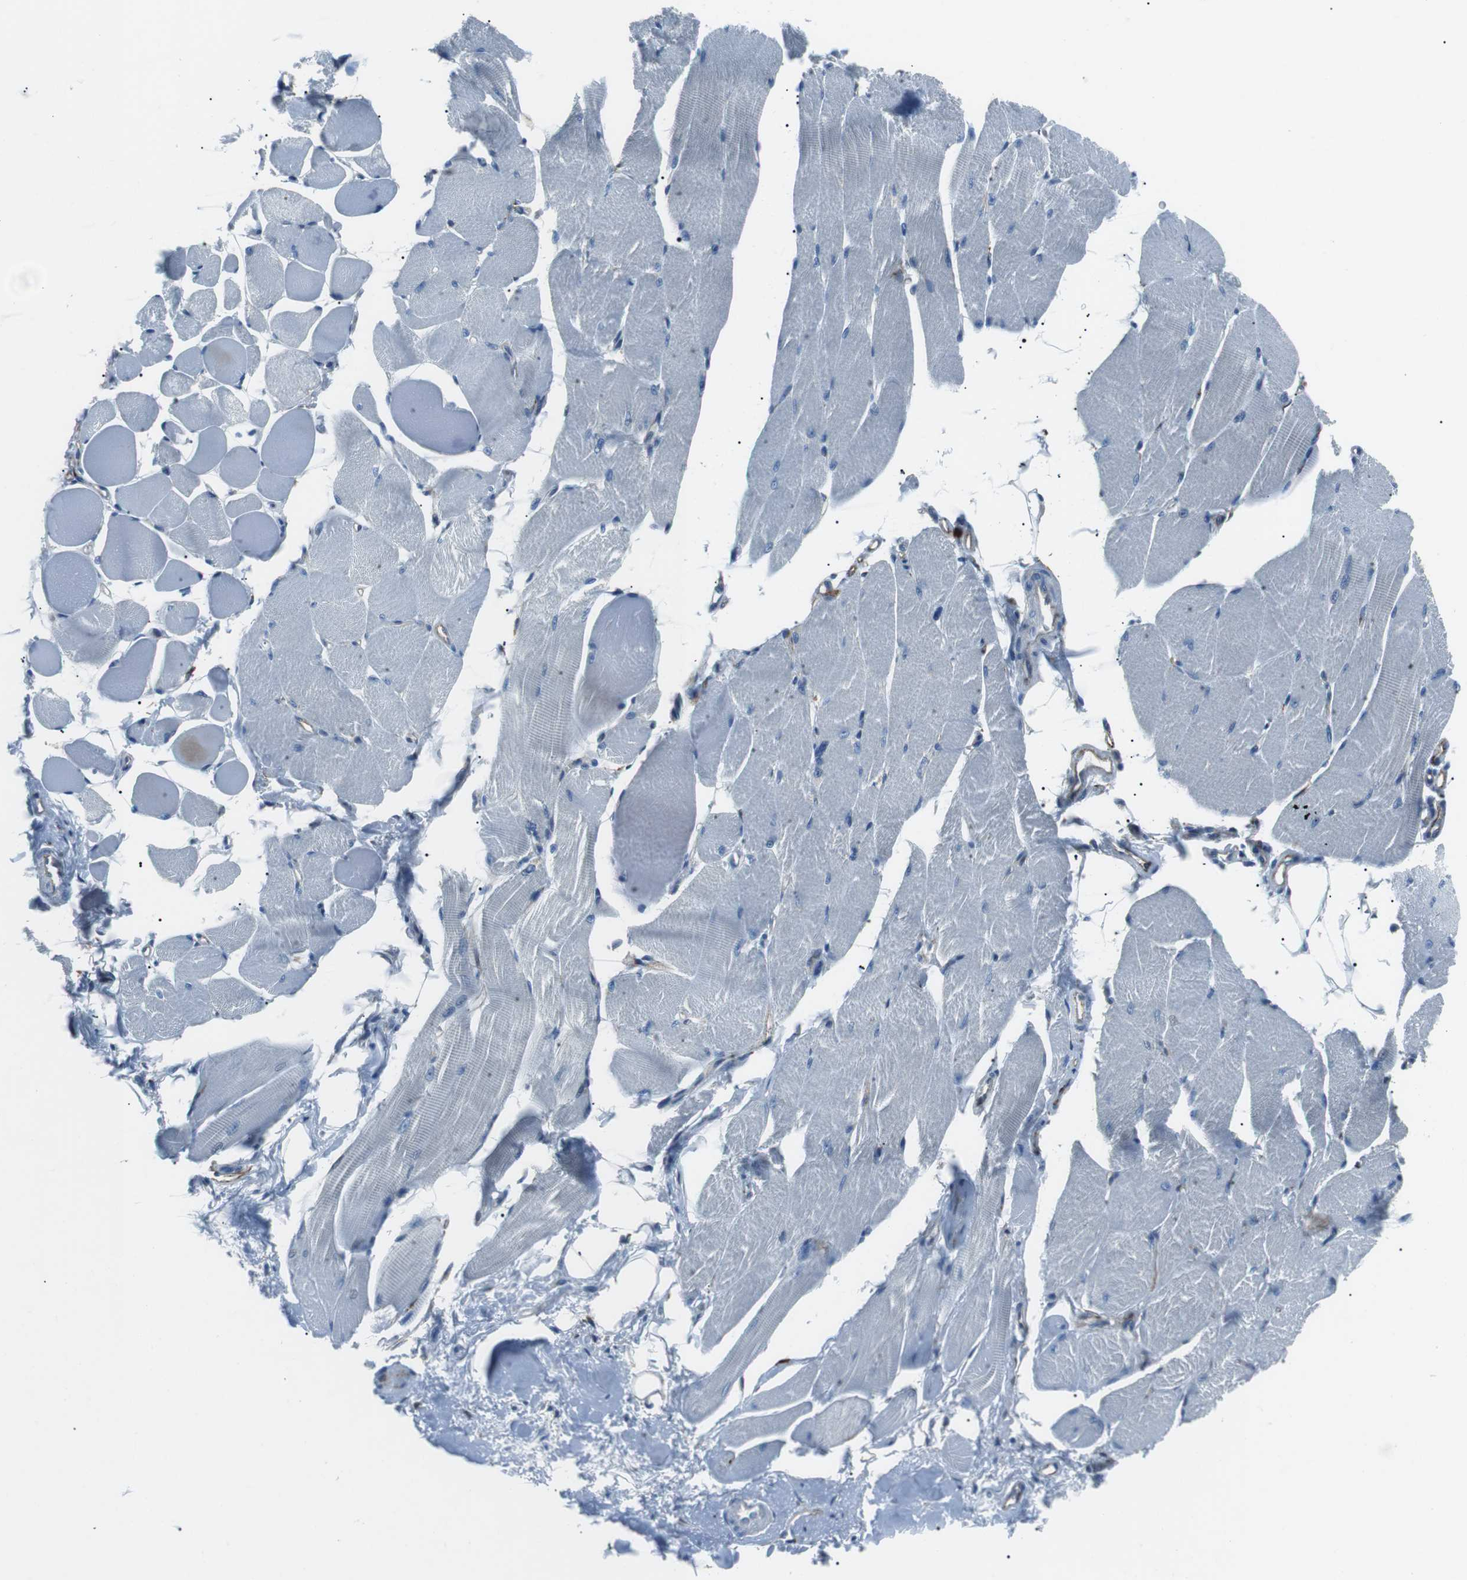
{"staining": {"intensity": "negative", "quantity": "none", "location": "none"}, "tissue": "skeletal muscle", "cell_type": "Myocytes", "image_type": "normal", "snomed": [{"axis": "morphology", "description": "Normal tissue, NOS"}, {"axis": "topography", "description": "Skeletal muscle"}, {"axis": "topography", "description": "Oral tissue"}, {"axis": "topography", "description": "Peripheral nerve tissue"}], "caption": "A histopathology image of skeletal muscle stained for a protein reveals no brown staining in myocytes.", "gene": "CSF2RA", "patient": {"sex": "female", "age": 84}}